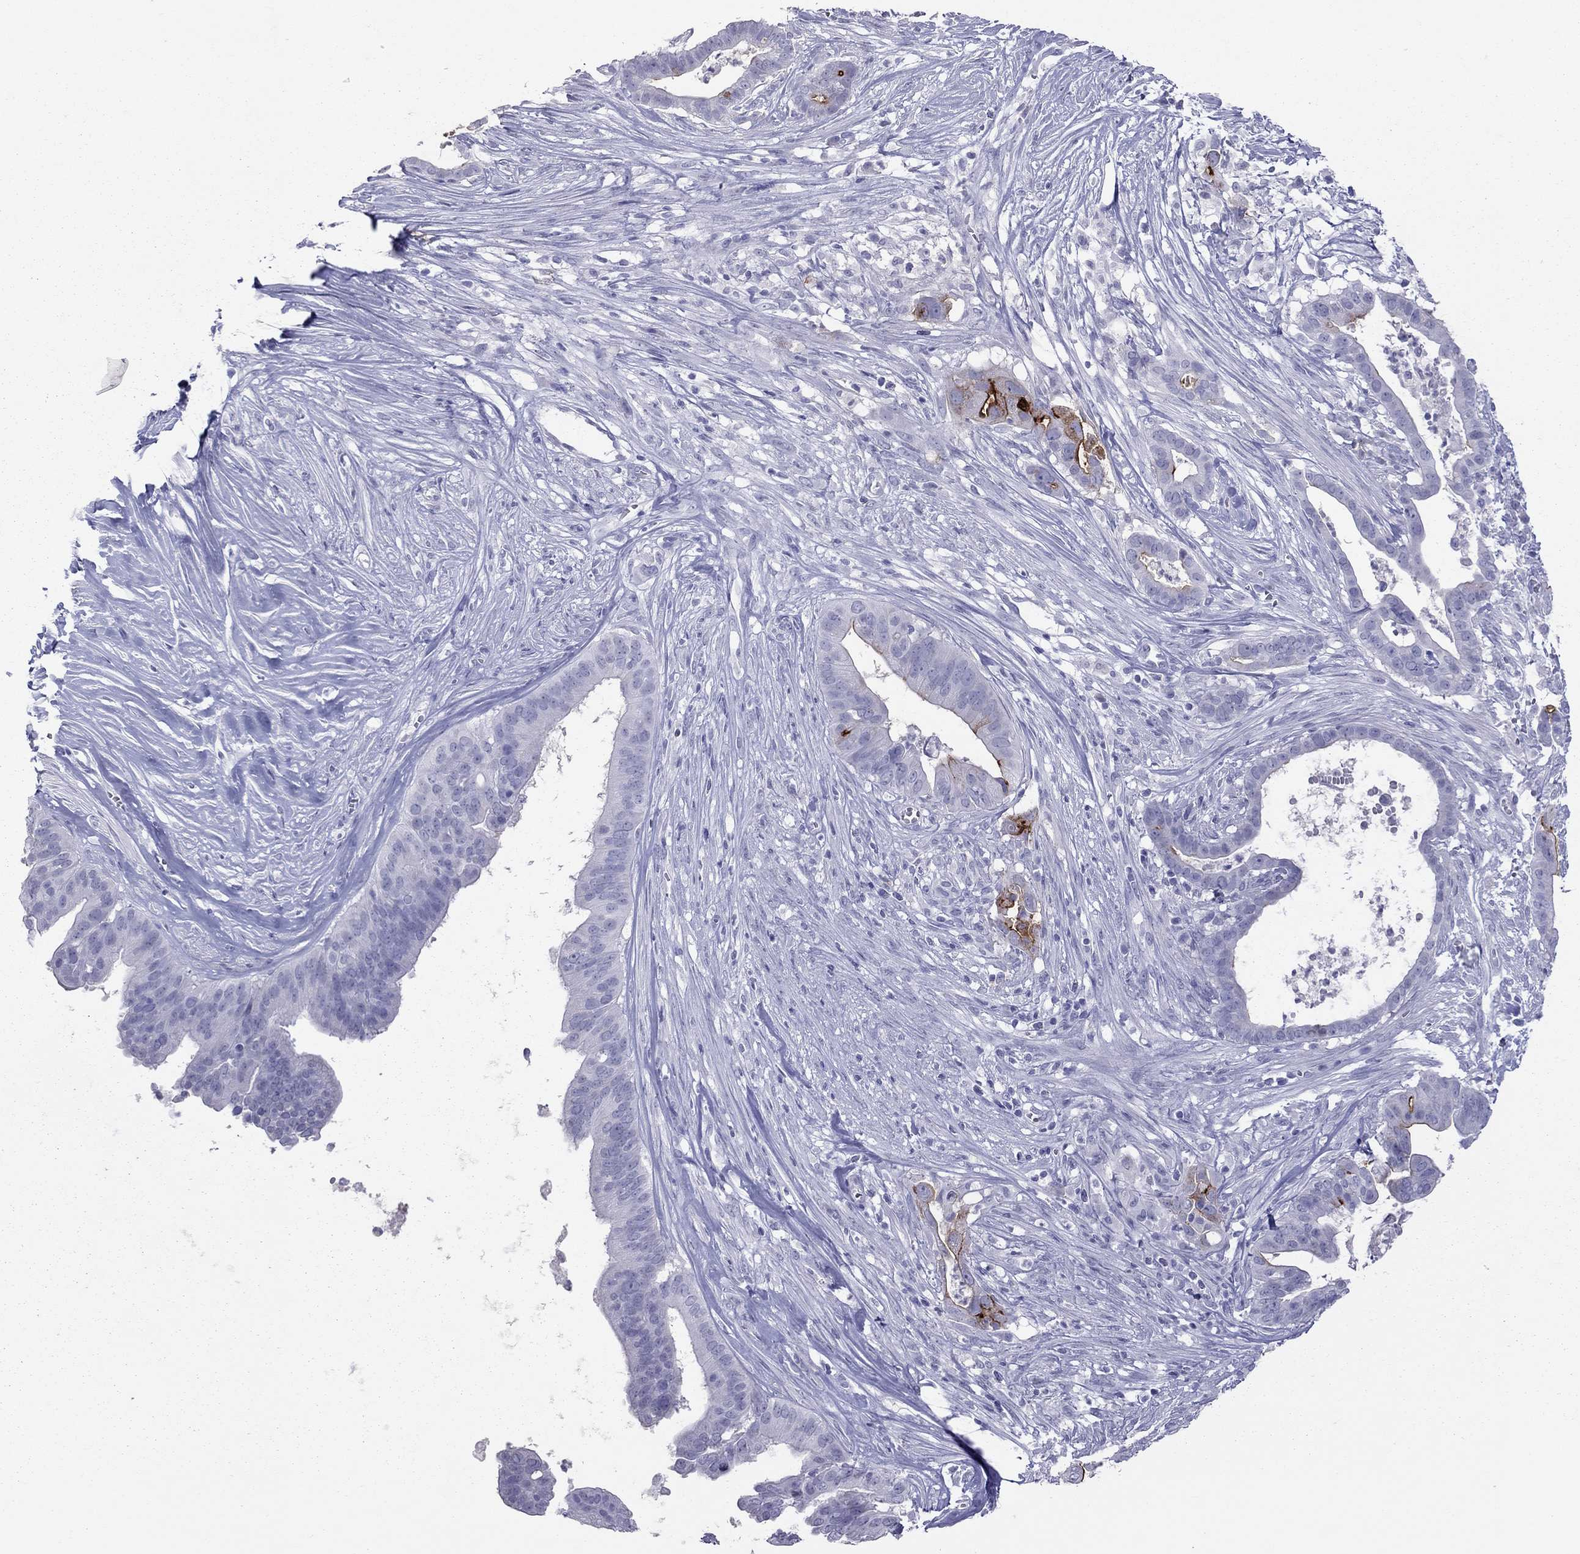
{"staining": {"intensity": "strong", "quantity": "<25%", "location": "cytoplasmic/membranous"}, "tissue": "pancreatic cancer", "cell_type": "Tumor cells", "image_type": "cancer", "snomed": [{"axis": "morphology", "description": "Adenocarcinoma, NOS"}, {"axis": "topography", "description": "Pancreas"}], "caption": "This photomicrograph exhibits immunohistochemistry (IHC) staining of human pancreatic cancer (adenocarcinoma), with medium strong cytoplasmic/membranous positivity in about <25% of tumor cells.", "gene": "MUC16", "patient": {"sex": "male", "age": 61}}